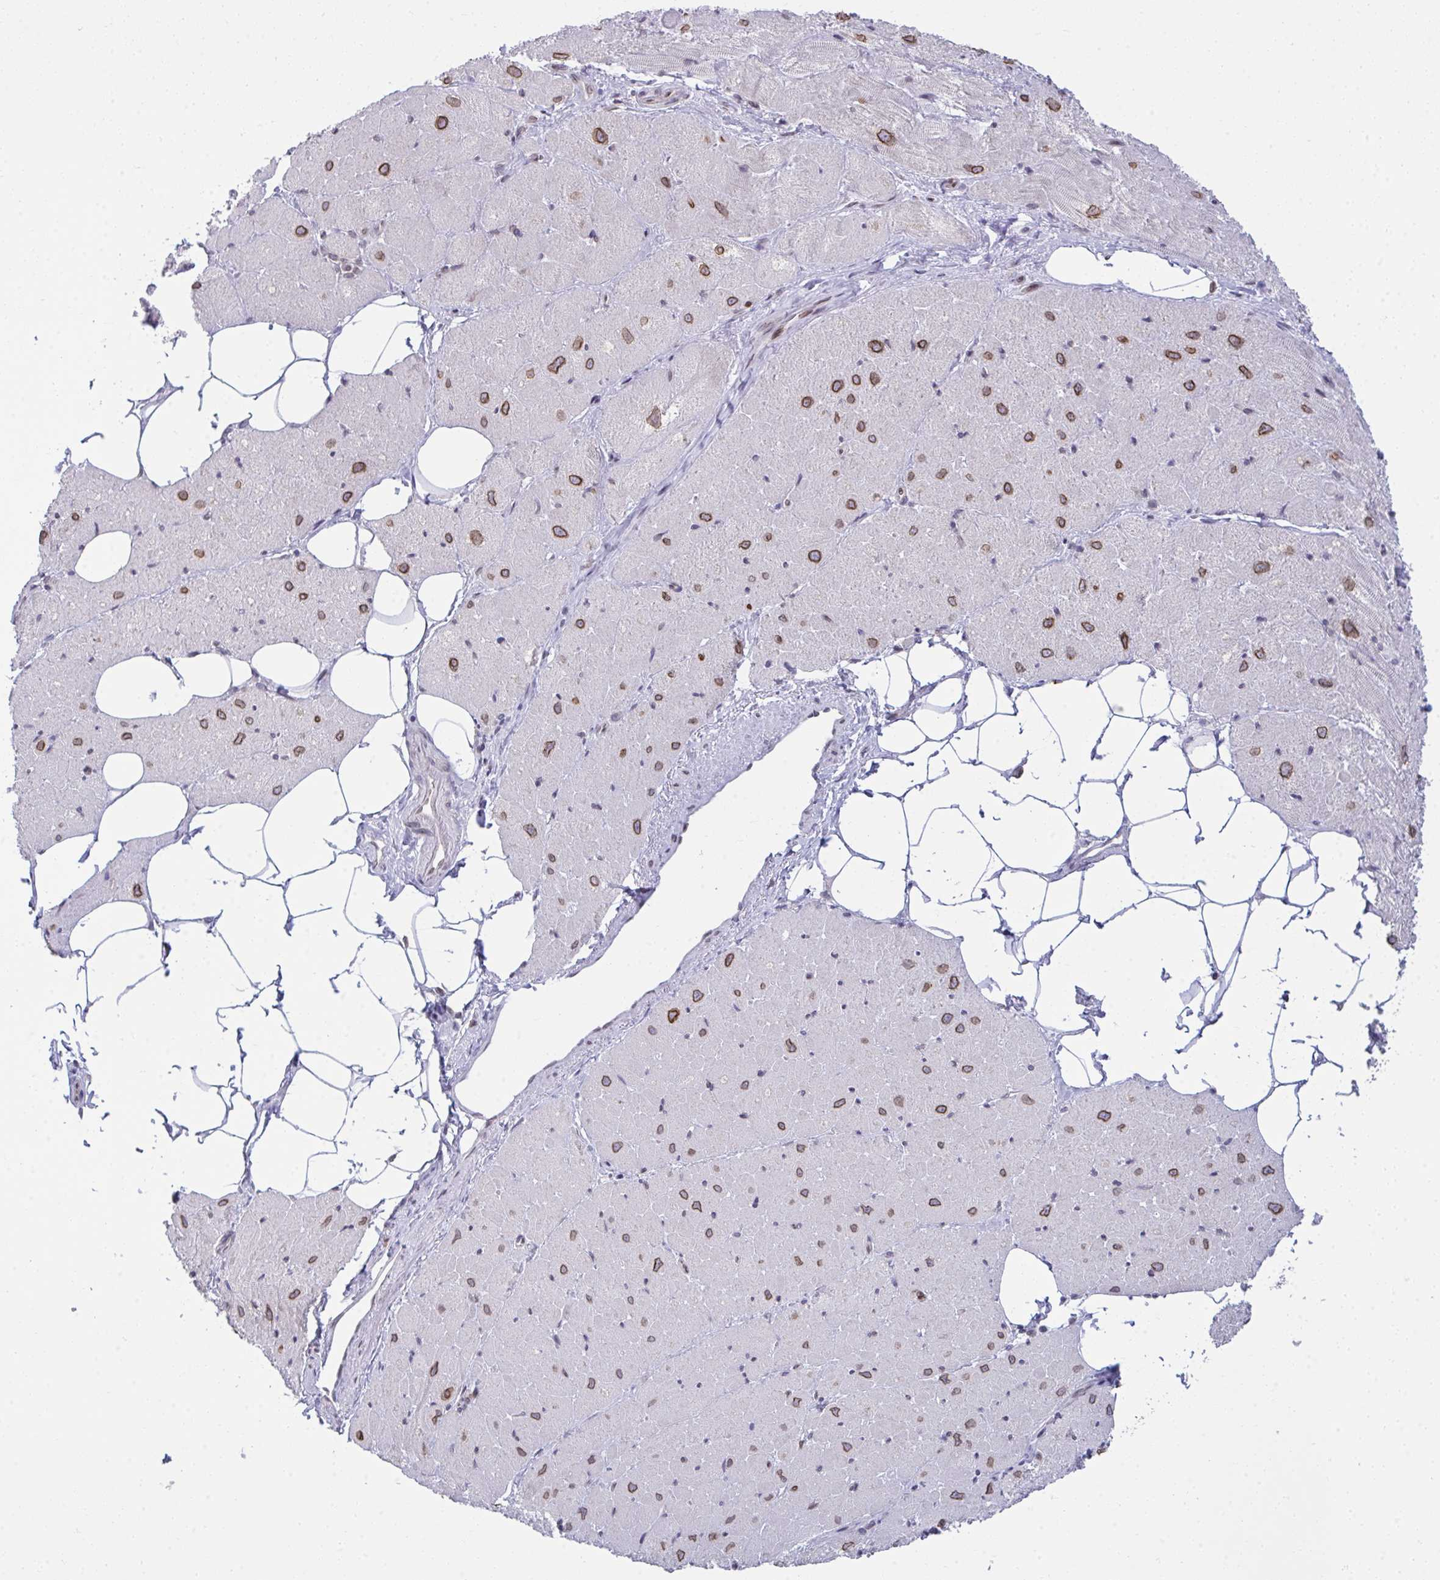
{"staining": {"intensity": "strong", "quantity": ">75%", "location": "cytoplasmic/membranous,nuclear"}, "tissue": "heart muscle", "cell_type": "Cardiomyocytes", "image_type": "normal", "snomed": [{"axis": "morphology", "description": "Normal tissue, NOS"}, {"axis": "topography", "description": "Heart"}], "caption": "Heart muscle stained with DAB (3,3'-diaminobenzidine) immunohistochemistry shows high levels of strong cytoplasmic/membranous,nuclear staining in approximately >75% of cardiomyocytes.", "gene": "RANBP2", "patient": {"sex": "male", "age": 62}}